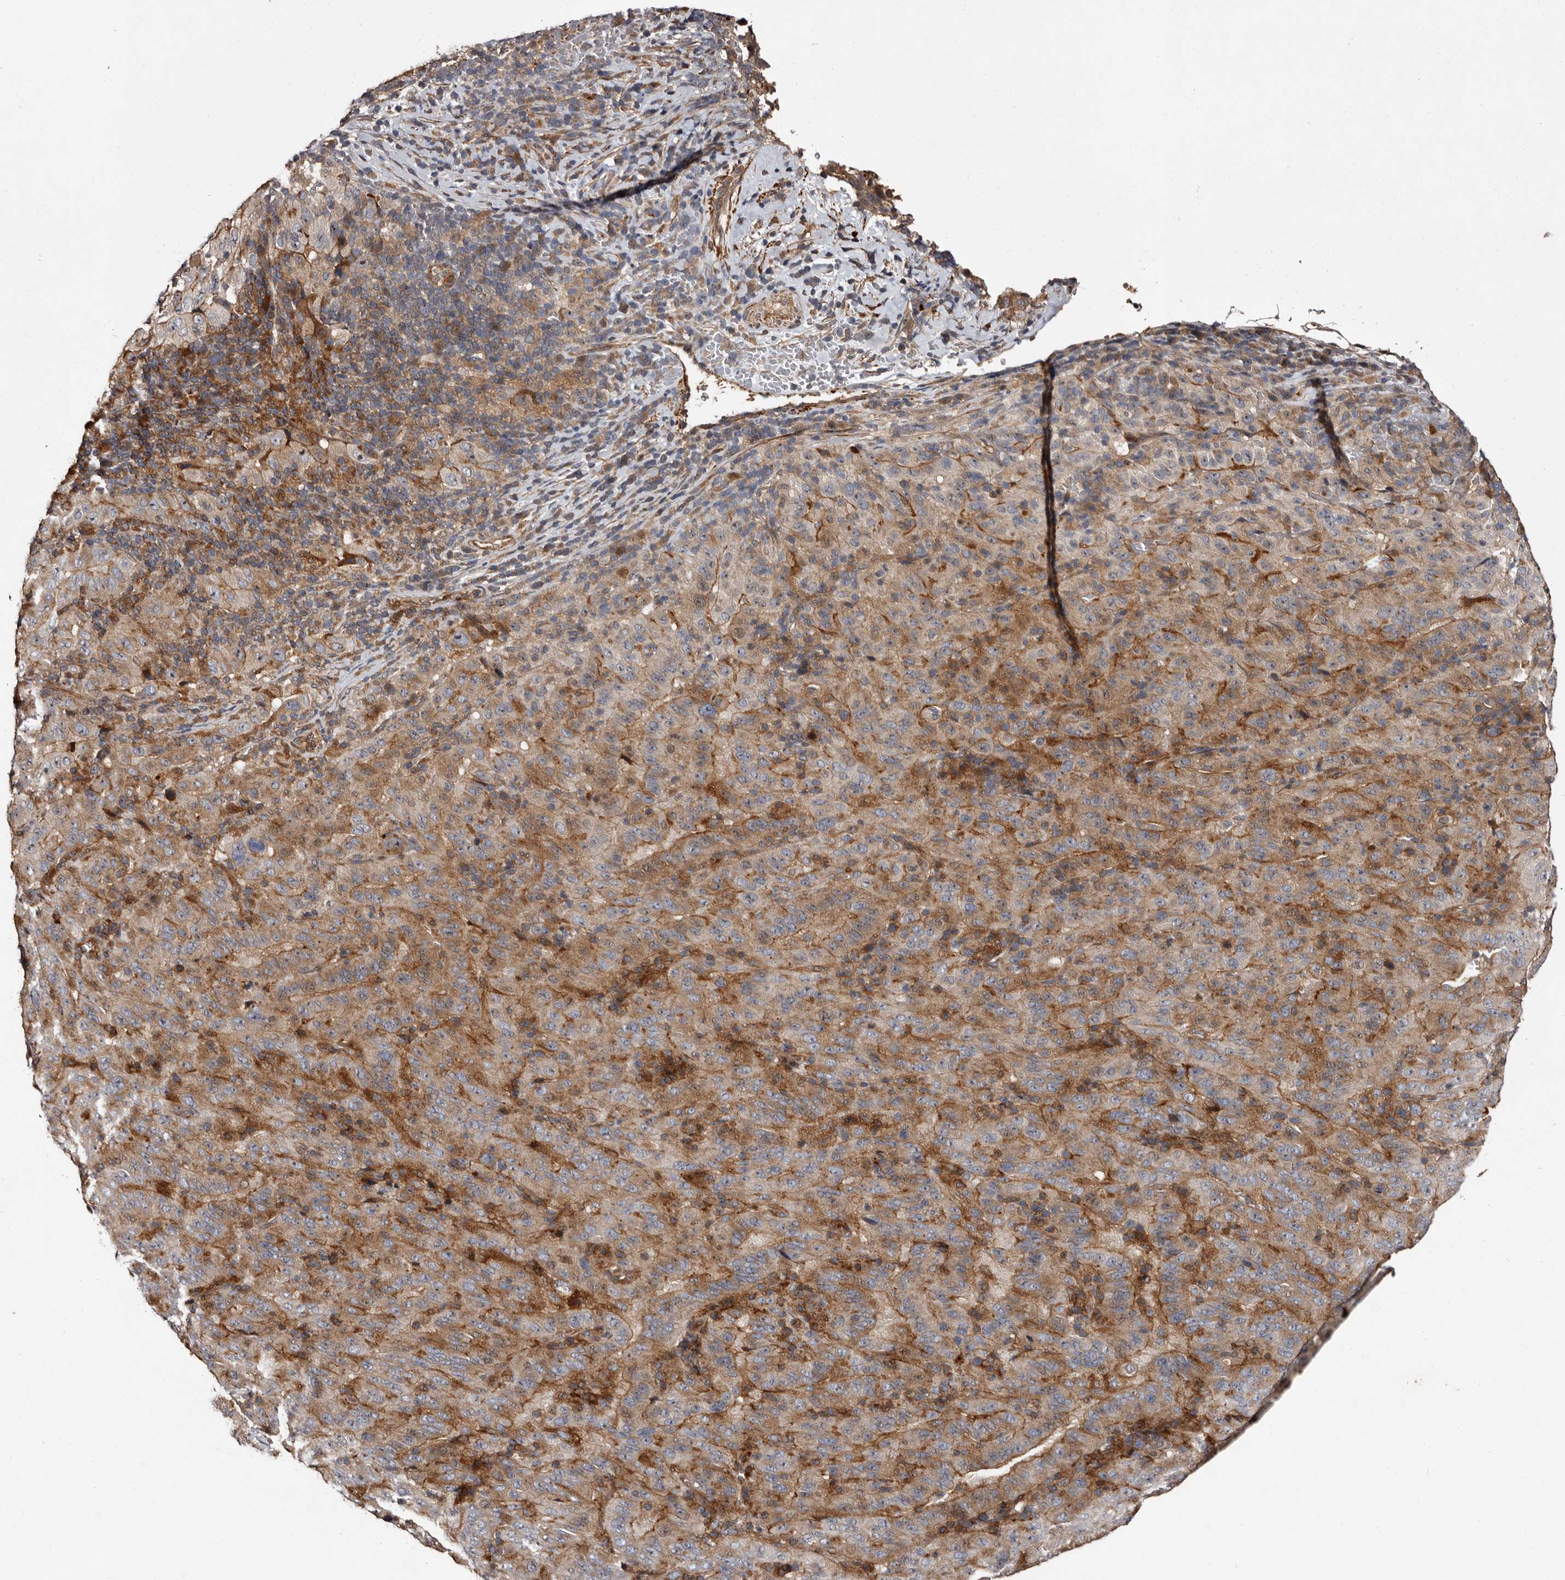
{"staining": {"intensity": "moderate", "quantity": "25%-75%", "location": "cytoplasmic/membranous"}, "tissue": "pancreatic cancer", "cell_type": "Tumor cells", "image_type": "cancer", "snomed": [{"axis": "morphology", "description": "Adenocarcinoma, NOS"}, {"axis": "topography", "description": "Pancreas"}], "caption": "Pancreatic cancer (adenocarcinoma) stained with DAB IHC displays medium levels of moderate cytoplasmic/membranous positivity in about 25%-75% of tumor cells. (IHC, brightfield microscopy, high magnification).", "gene": "PRKD3", "patient": {"sex": "male", "age": 63}}